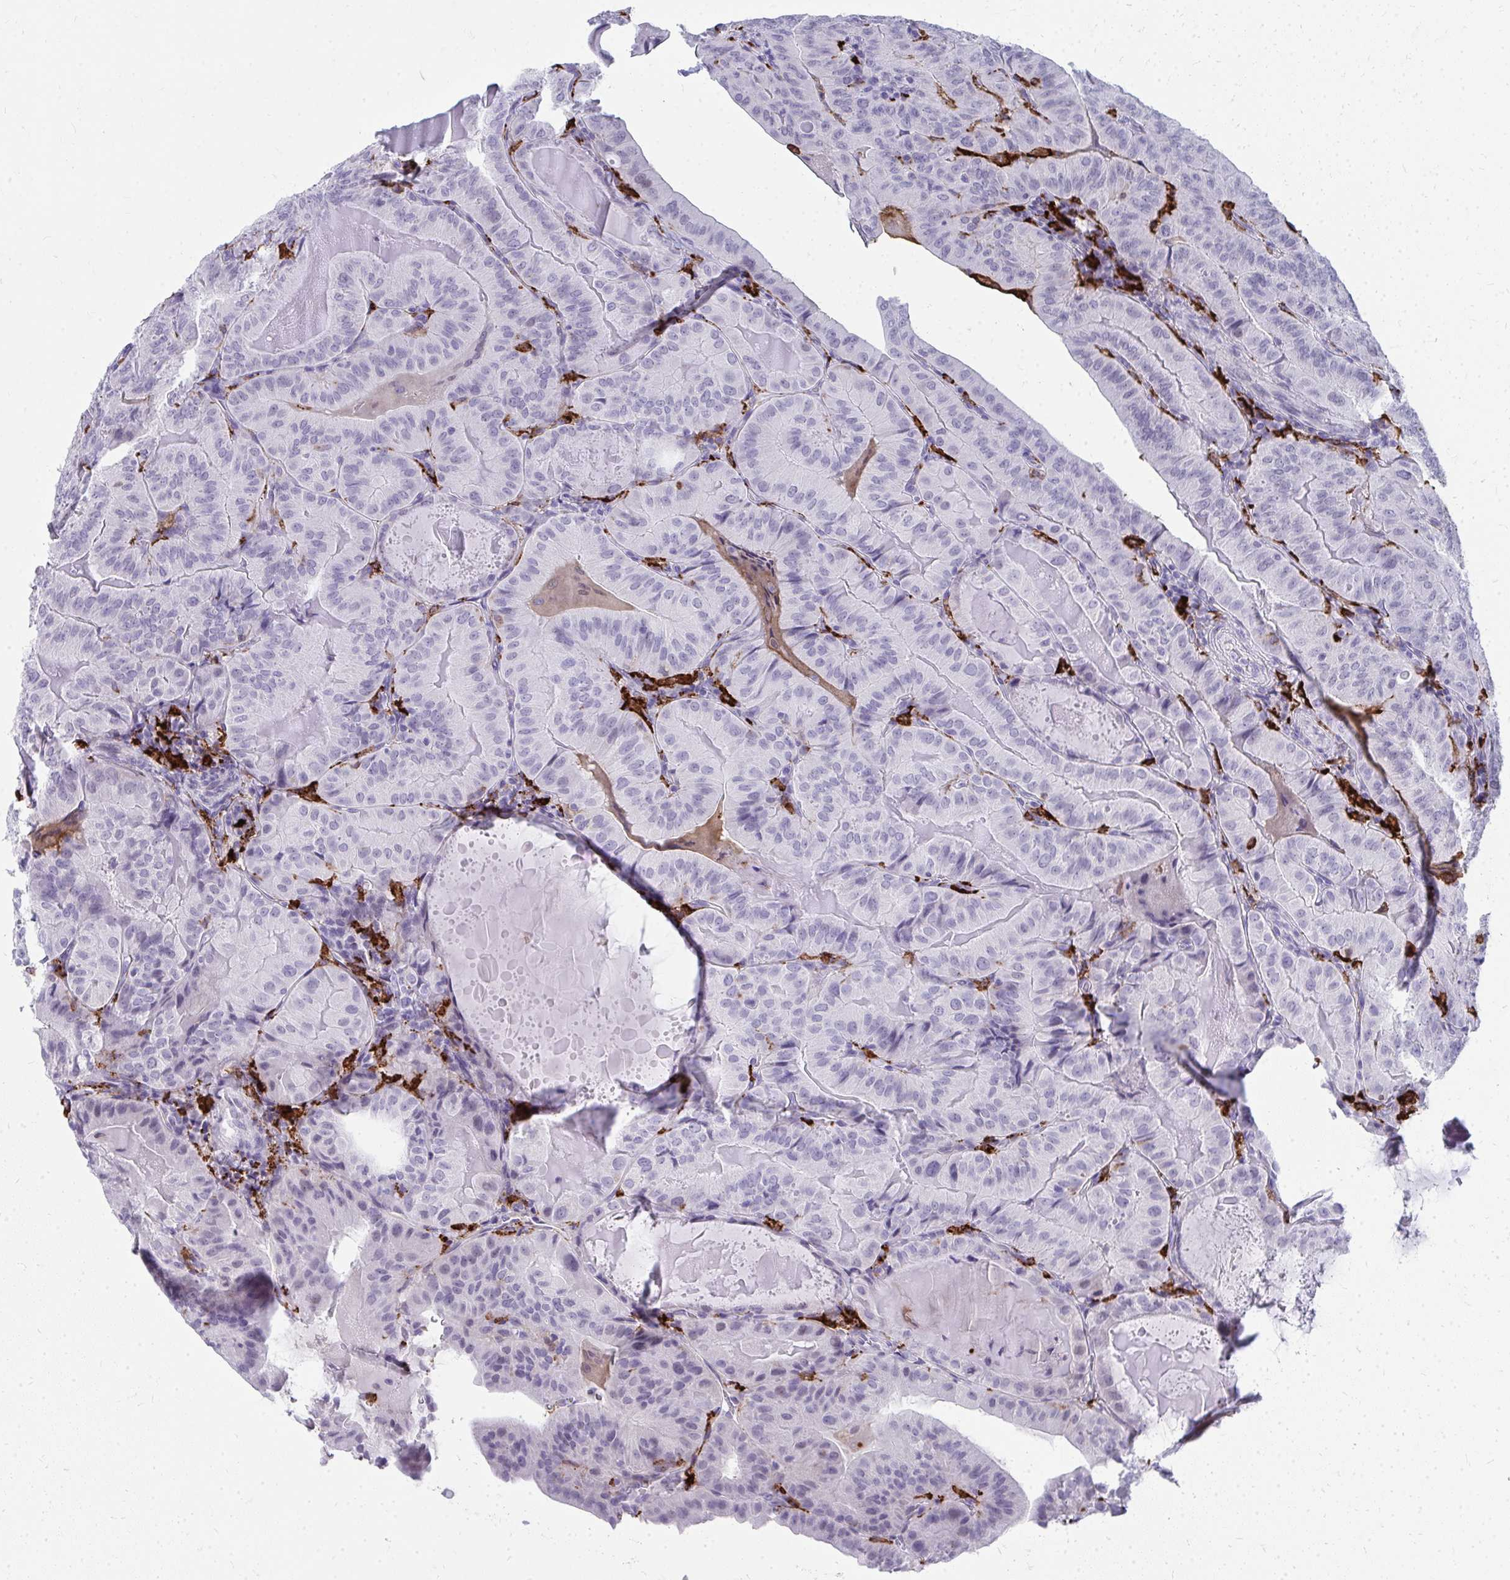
{"staining": {"intensity": "negative", "quantity": "none", "location": "none"}, "tissue": "thyroid cancer", "cell_type": "Tumor cells", "image_type": "cancer", "snomed": [{"axis": "morphology", "description": "Papillary adenocarcinoma, NOS"}, {"axis": "topography", "description": "Thyroid gland"}], "caption": "Tumor cells show no significant protein expression in thyroid cancer (papillary adenocarcinoma).", "gene": "CD163", "patient": {"sex": "female", "age": 68}}